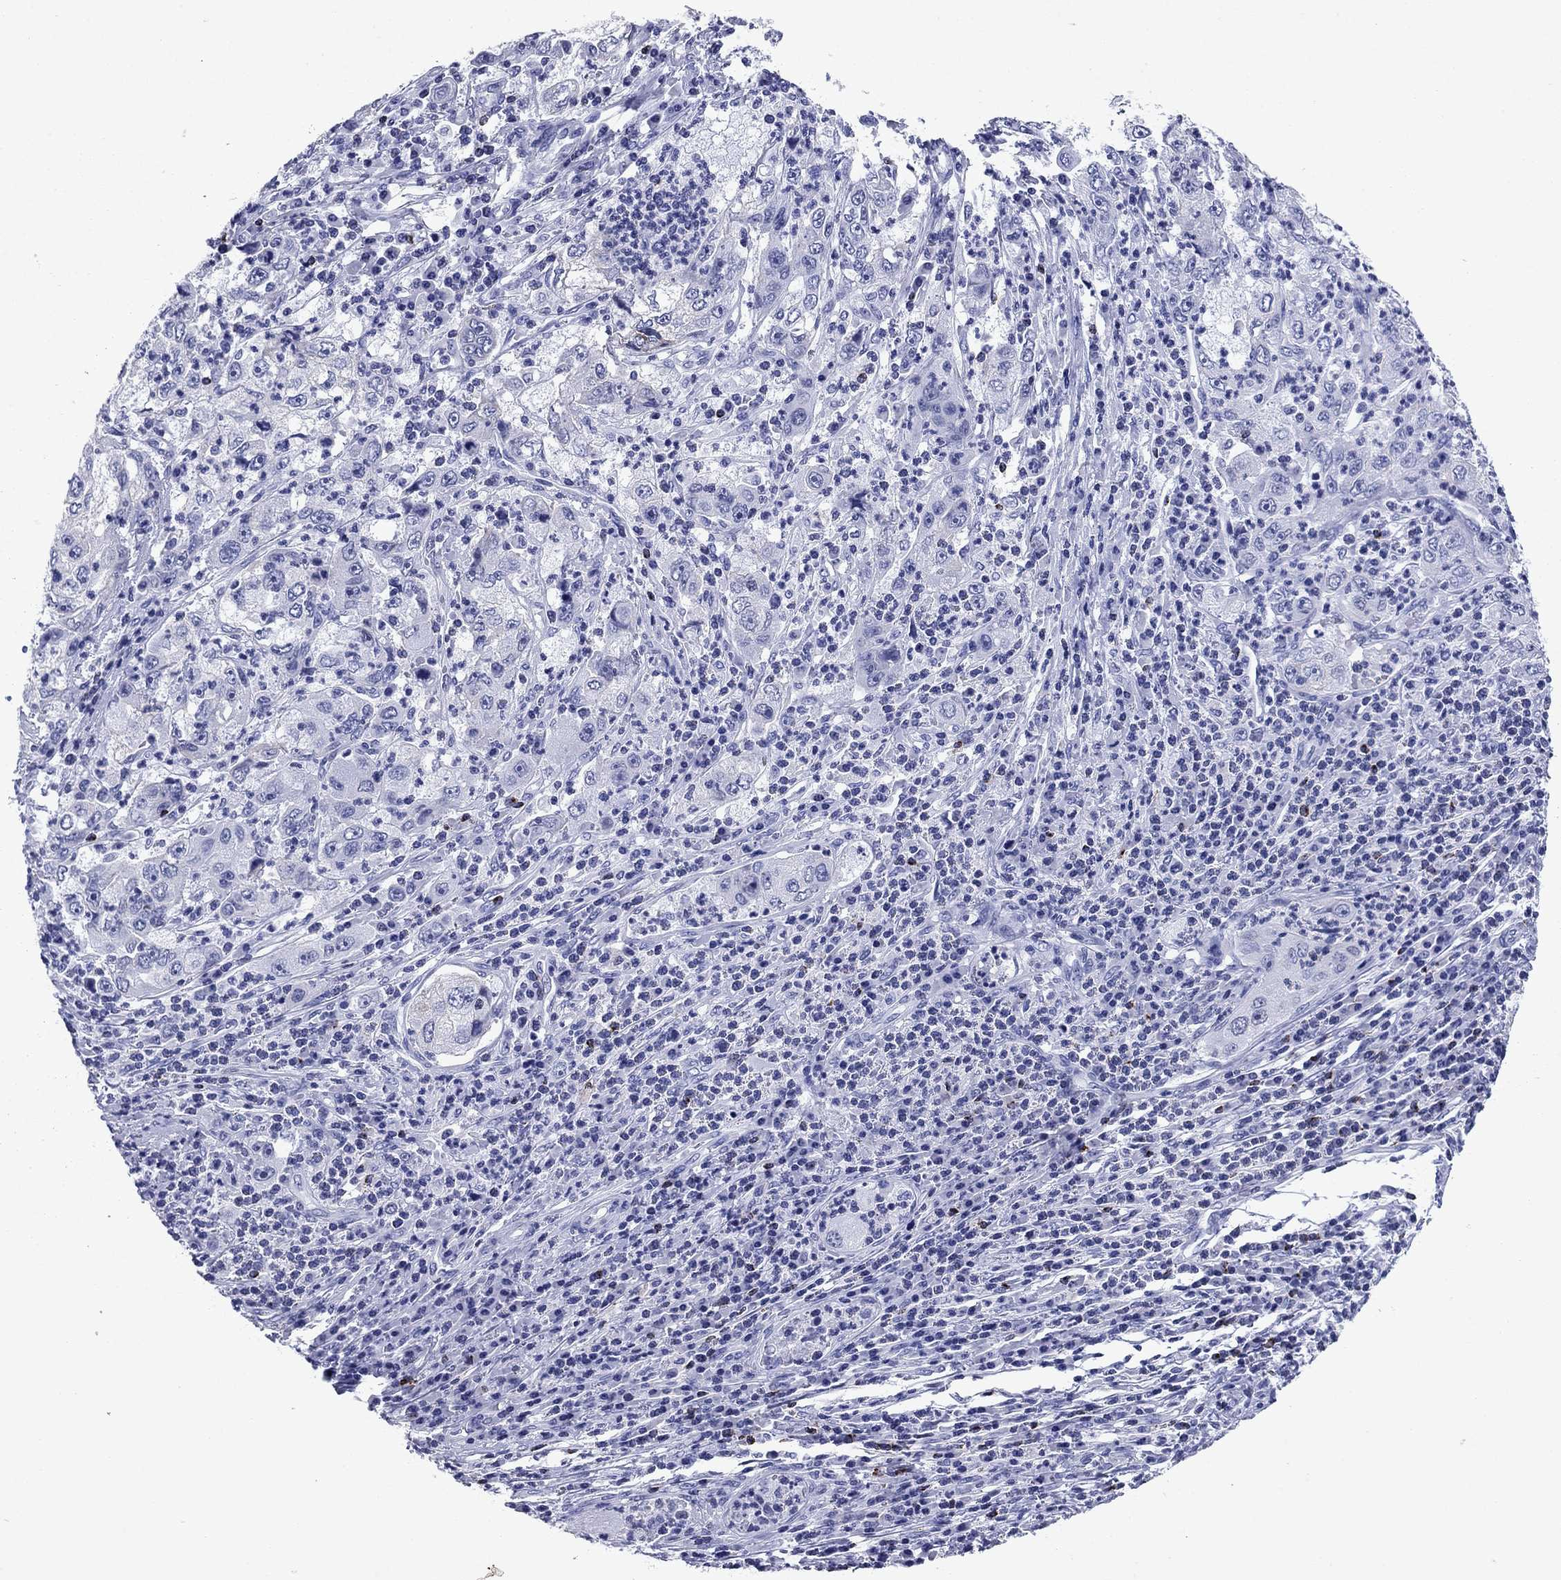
{"staining": {"intensity": "negative", "quantity": "none", "location": "none"}, "tissue": "cervical cancer", "cell_type": "Tumor cells", "image_type": "cancer", "snomed": [{"axis": "morphology", "description": "Squamous cell carcinoma, NOS"}, {"axis": "topography", "description": "Cervix"}], "caption": "Immunohistochemistry (IHC) photomicrograph of human squamous cell carcinoma (cervical) stained for a protein (brown), which exhibits no expression in tumor cells.", "gene": "GZMK", "patient": {"sex": "female", "age": 36}}